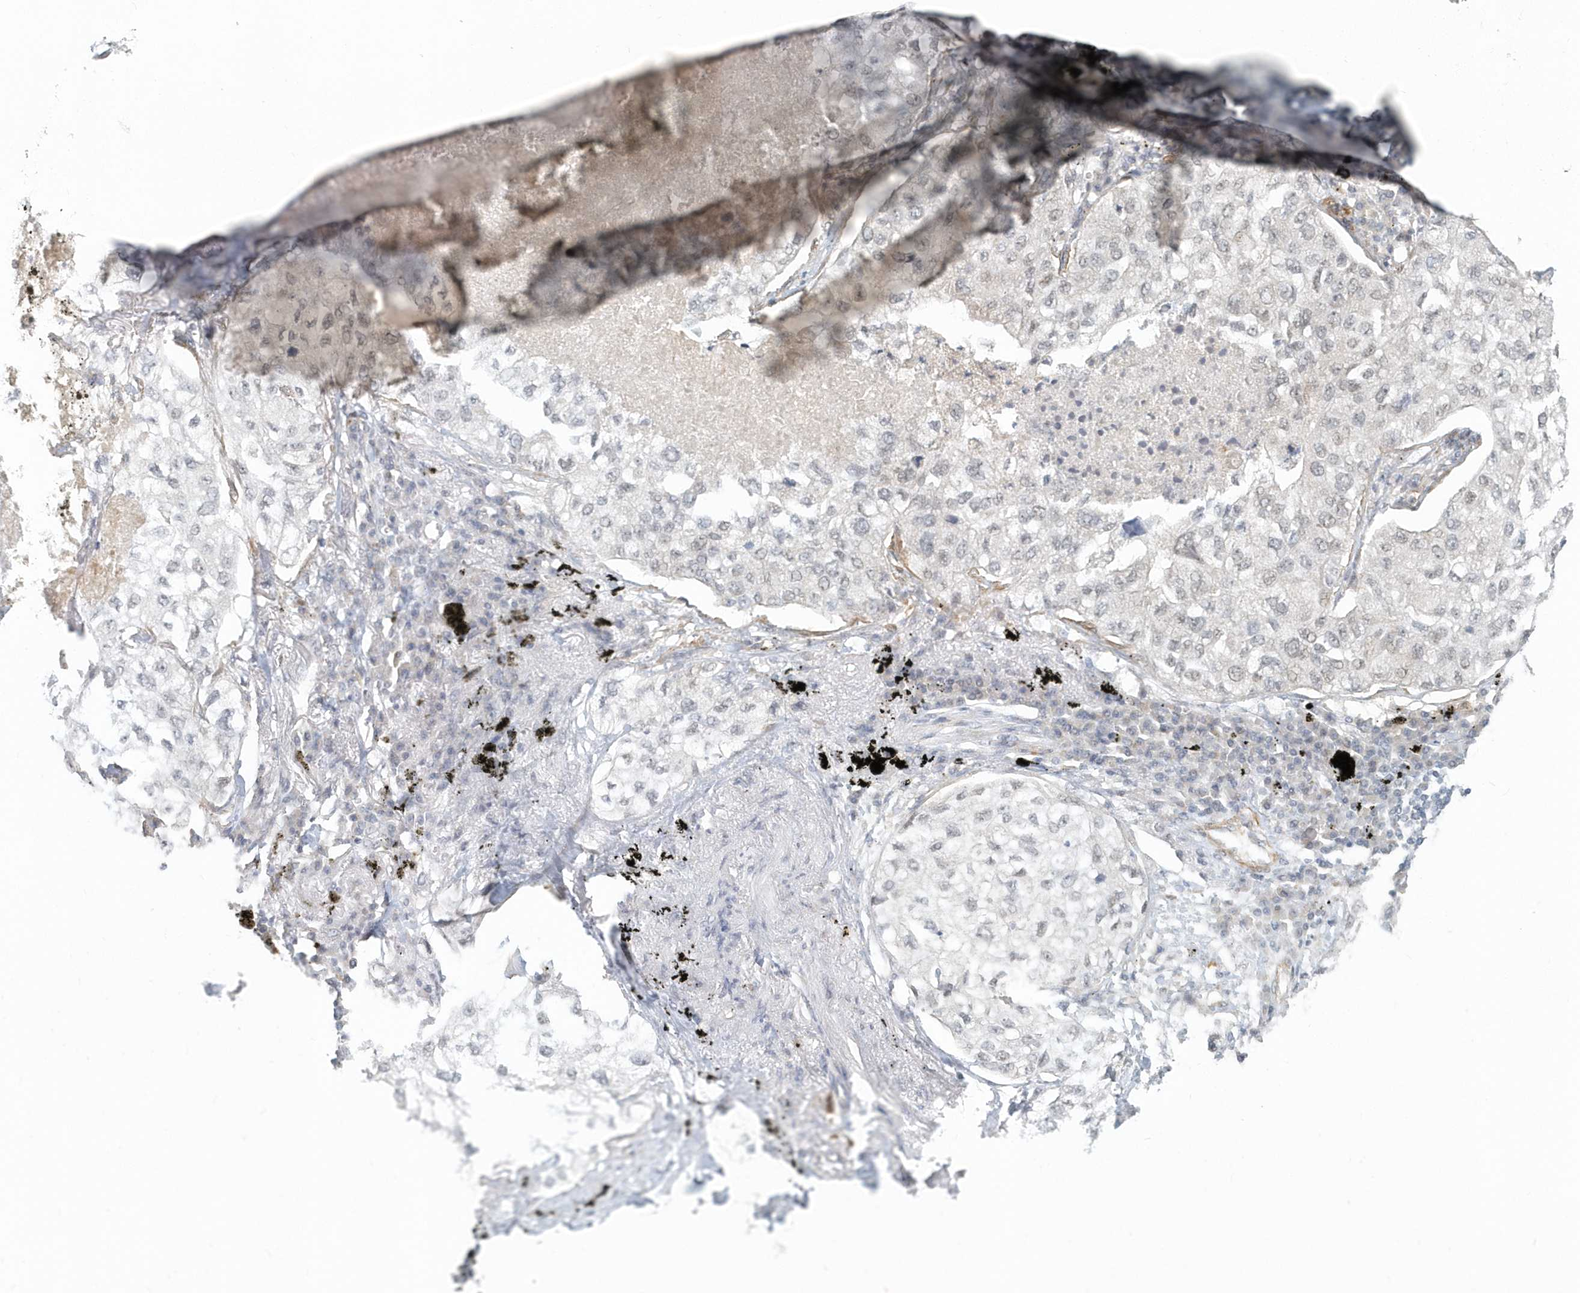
{"staining": {"intensity": "negative", "quantity": "none", "location": "none"}, "tissue": "lung cancer", "cell_type": "Tumor cells", "image_type": "cancer", "snomed": [{"axis": "morphology", "description": "Adenocarcinoma, NOS"}, {"axis": "topography", "description": "Lung"}], "caption": "A high-resolution micrograph shows IHC staining of lung cancer (adenocarcinoma), which displays no significant positivity in tumor cells.", "gene": "NAPB", "patient": {"sex": "male", "age": 65}}